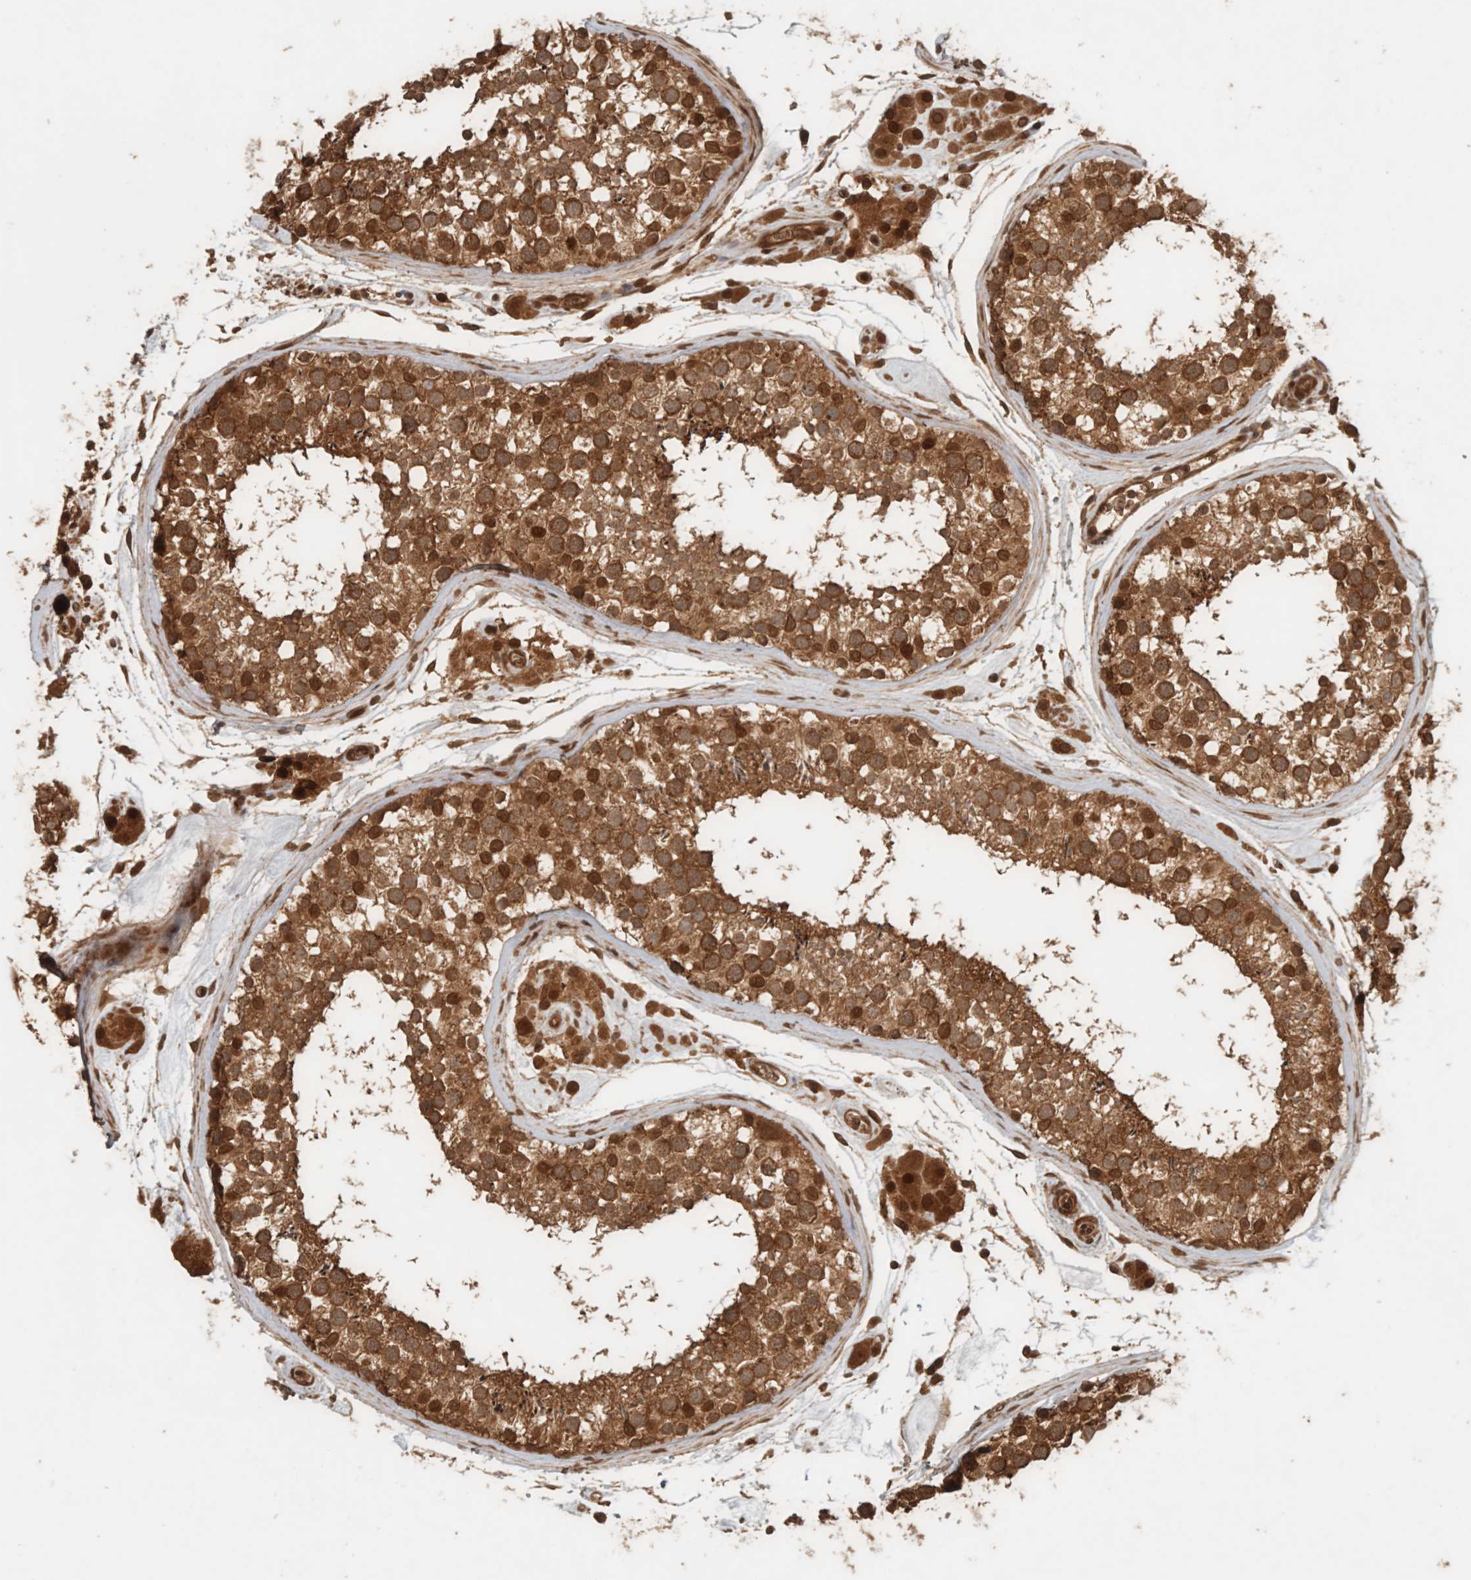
{"staining": {"intensity": "moderate", "quantity": ">75%", "location": "cytoplasmic/membranous,nuclear"}, "tissue": "testis", "cell_type": "Cells in seminiferous ducts", "image_type": "normal", "snomed": [{"axis": "morphology", "description": "Normal tissue, NOS"}, {"axis": "topography", "description": "Testis"}], "caption": "A high-resolution histopathology image shows IHC staining of unremarkable testis, which exhibits moderate cytoplasmic/membranous,nuclear expression in about >75% of cells in seminiferous ducts.", "gene": "CNTROB", "patient": {"sex": "male", "age": 46}}